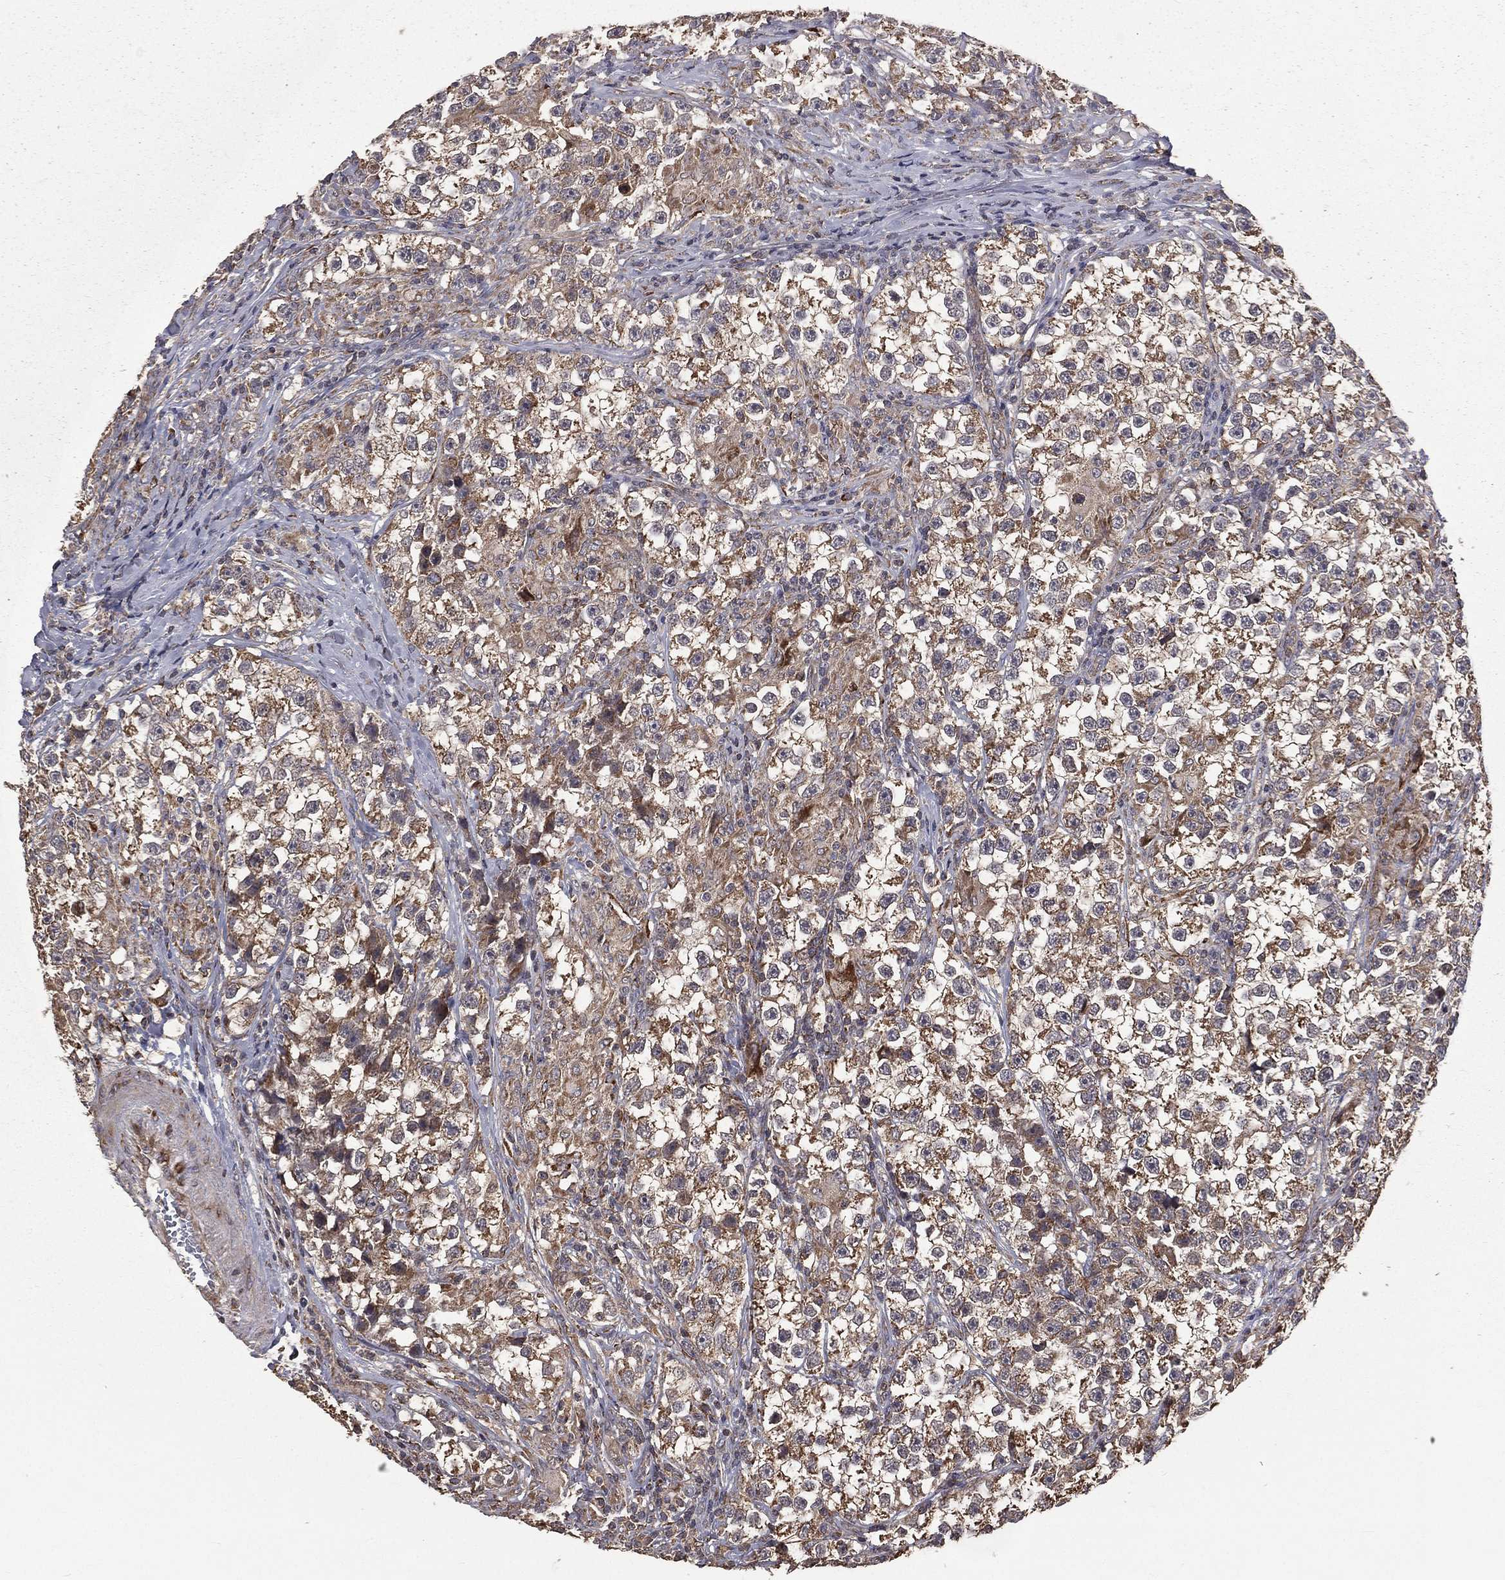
{"staining": {"intensity": "moderate", "quantity": ">75%", "location": "cytoplasmic/membranous"}, "tissue": "testis cancer", "cell_type": "Tumor cells", "image_type": "cancer", "snomed": [{"axis": "morphology", "description": "Seminoma, NOS"}, {"axis": "topography", "description": "Testis"}], "caption": "Tumor cells exhibit moderate cytoplasmic/membranous staining in approximately >75% of cells in testis cancer (seminoma).", "gene": "OLFML1", "patient": {"sex": "male", "age": 46}}